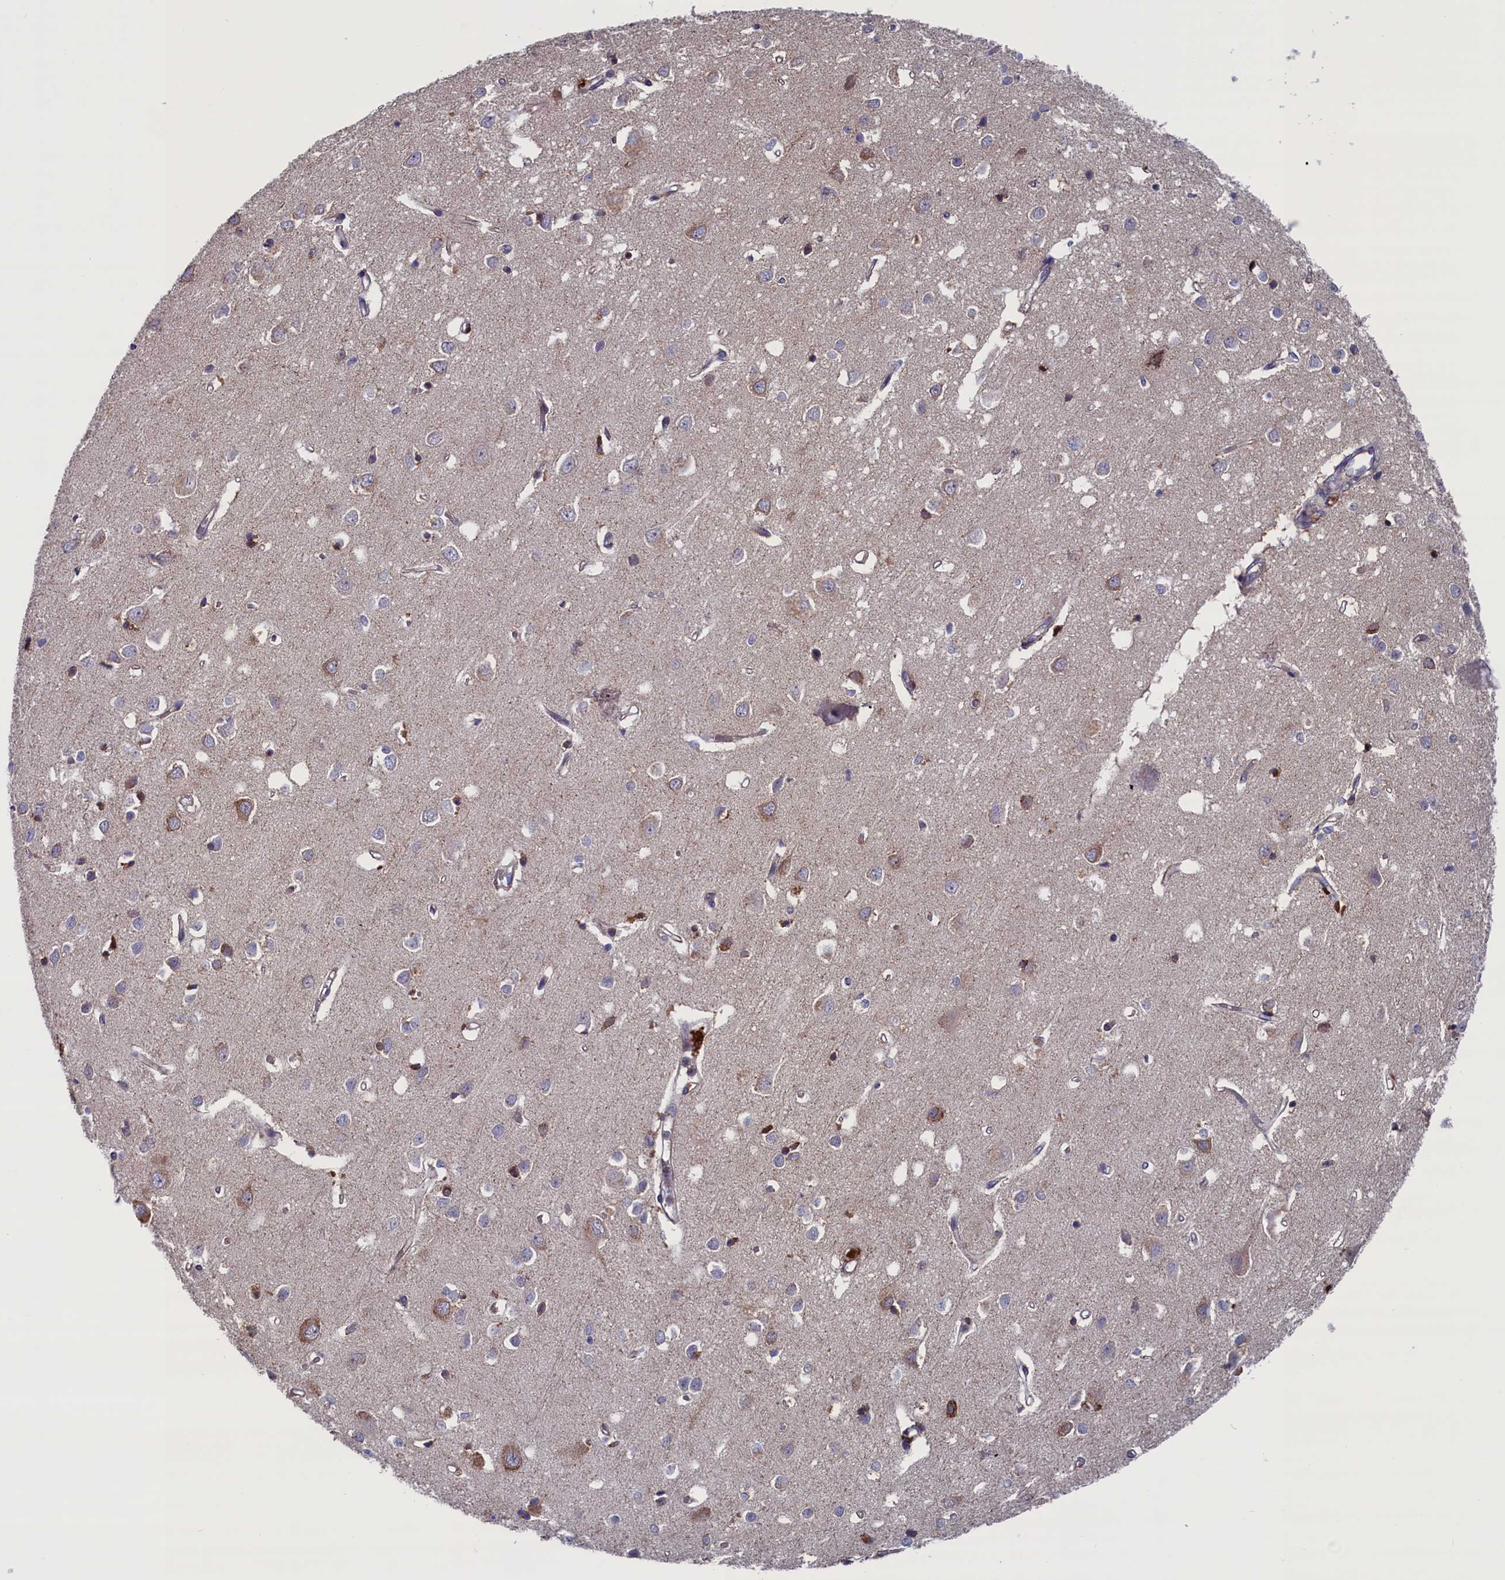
{"staining": {"intensity": "weak", "quantity": ">75%", "location": "cytoplasmic/membranous"}, "tissue": "cerebral cortex", "cell_type": "Endothelial cells", "image_type": "normal", "snomed": [{"axis": "morphology", "description": "Normal tissue, NOS"}, {"axis": "topography", "description": "Cerebral cortex"}], "caption": "High-power microscopy captured an immunohistochemistry (IHC) image of normal cerebral cortex, revealing weak cytoplasmic/membranous staining in about >75% of endothelial cells. The staining was performed using DAB to visualize the protein expression in brown, while the nuclei were stained in blue with hematoxylin (Magnification: 20x).", "gene": "SPATA13", "patient": {"sex": "female", "age": 64}}